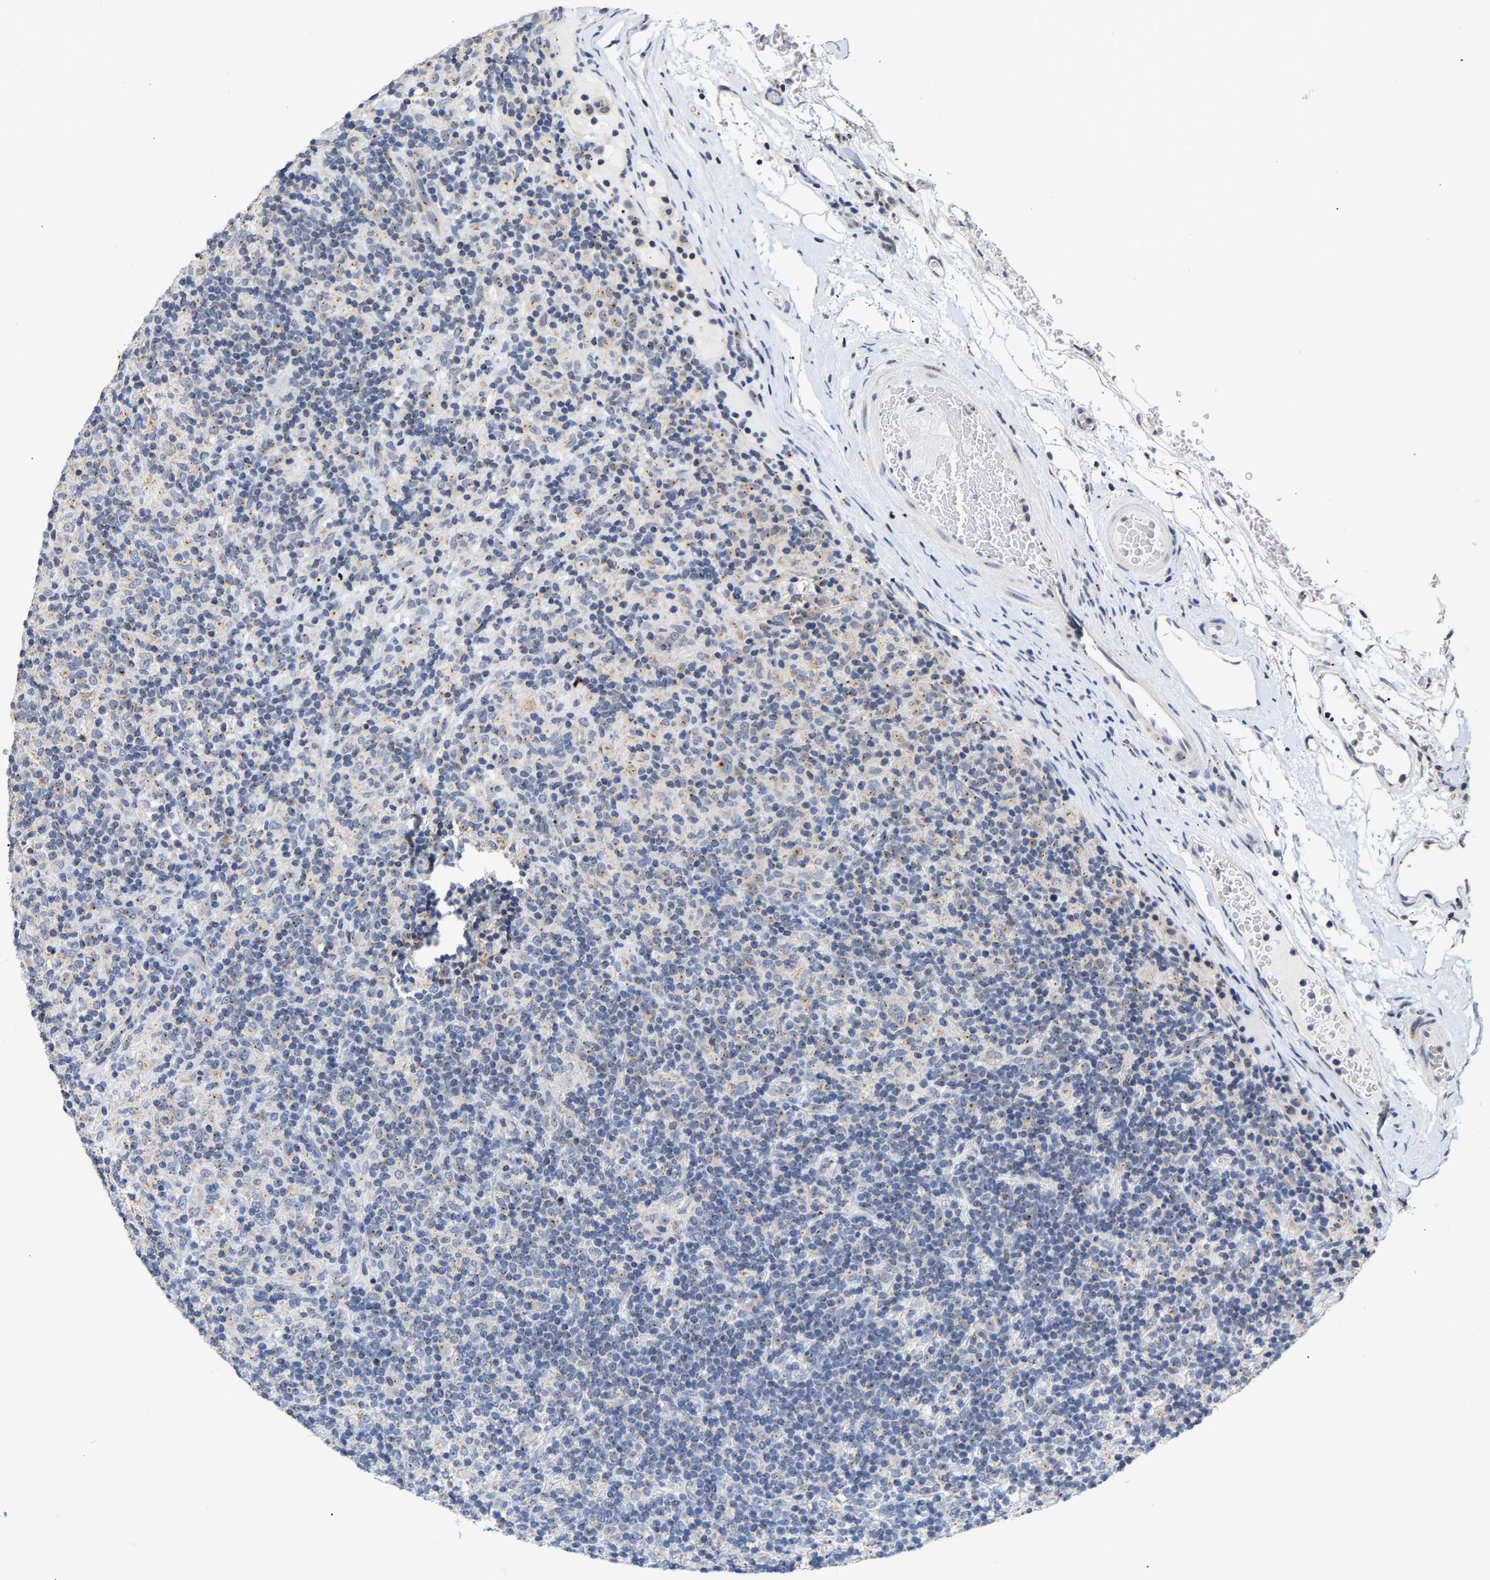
{"staining": {"intensity": "moderate", "quantity": "<25%", "location": "cytoplasmic/membranous"}, "tissue": "lymphoma", "cell_type": "Tumor cells", "image_type": "cancer", "snomed": [{"axis": "morphology", "description": "Hodgkin's disease, NOS"}, {"axis": "topography", "description": "Lymph node"}], "caption": "Immunohistochemistry of human Hodgkin's disease reveals low levels of moderate cytoplasmic/membranous positivity in approximately <25% of tumor cells. (DAB (3,3'-diaminobenzidine) IHC, brown staining for protein, blue staining for nuclei).", "gene": "PCNT", "patient": {"sex": "male", "age": 70}}